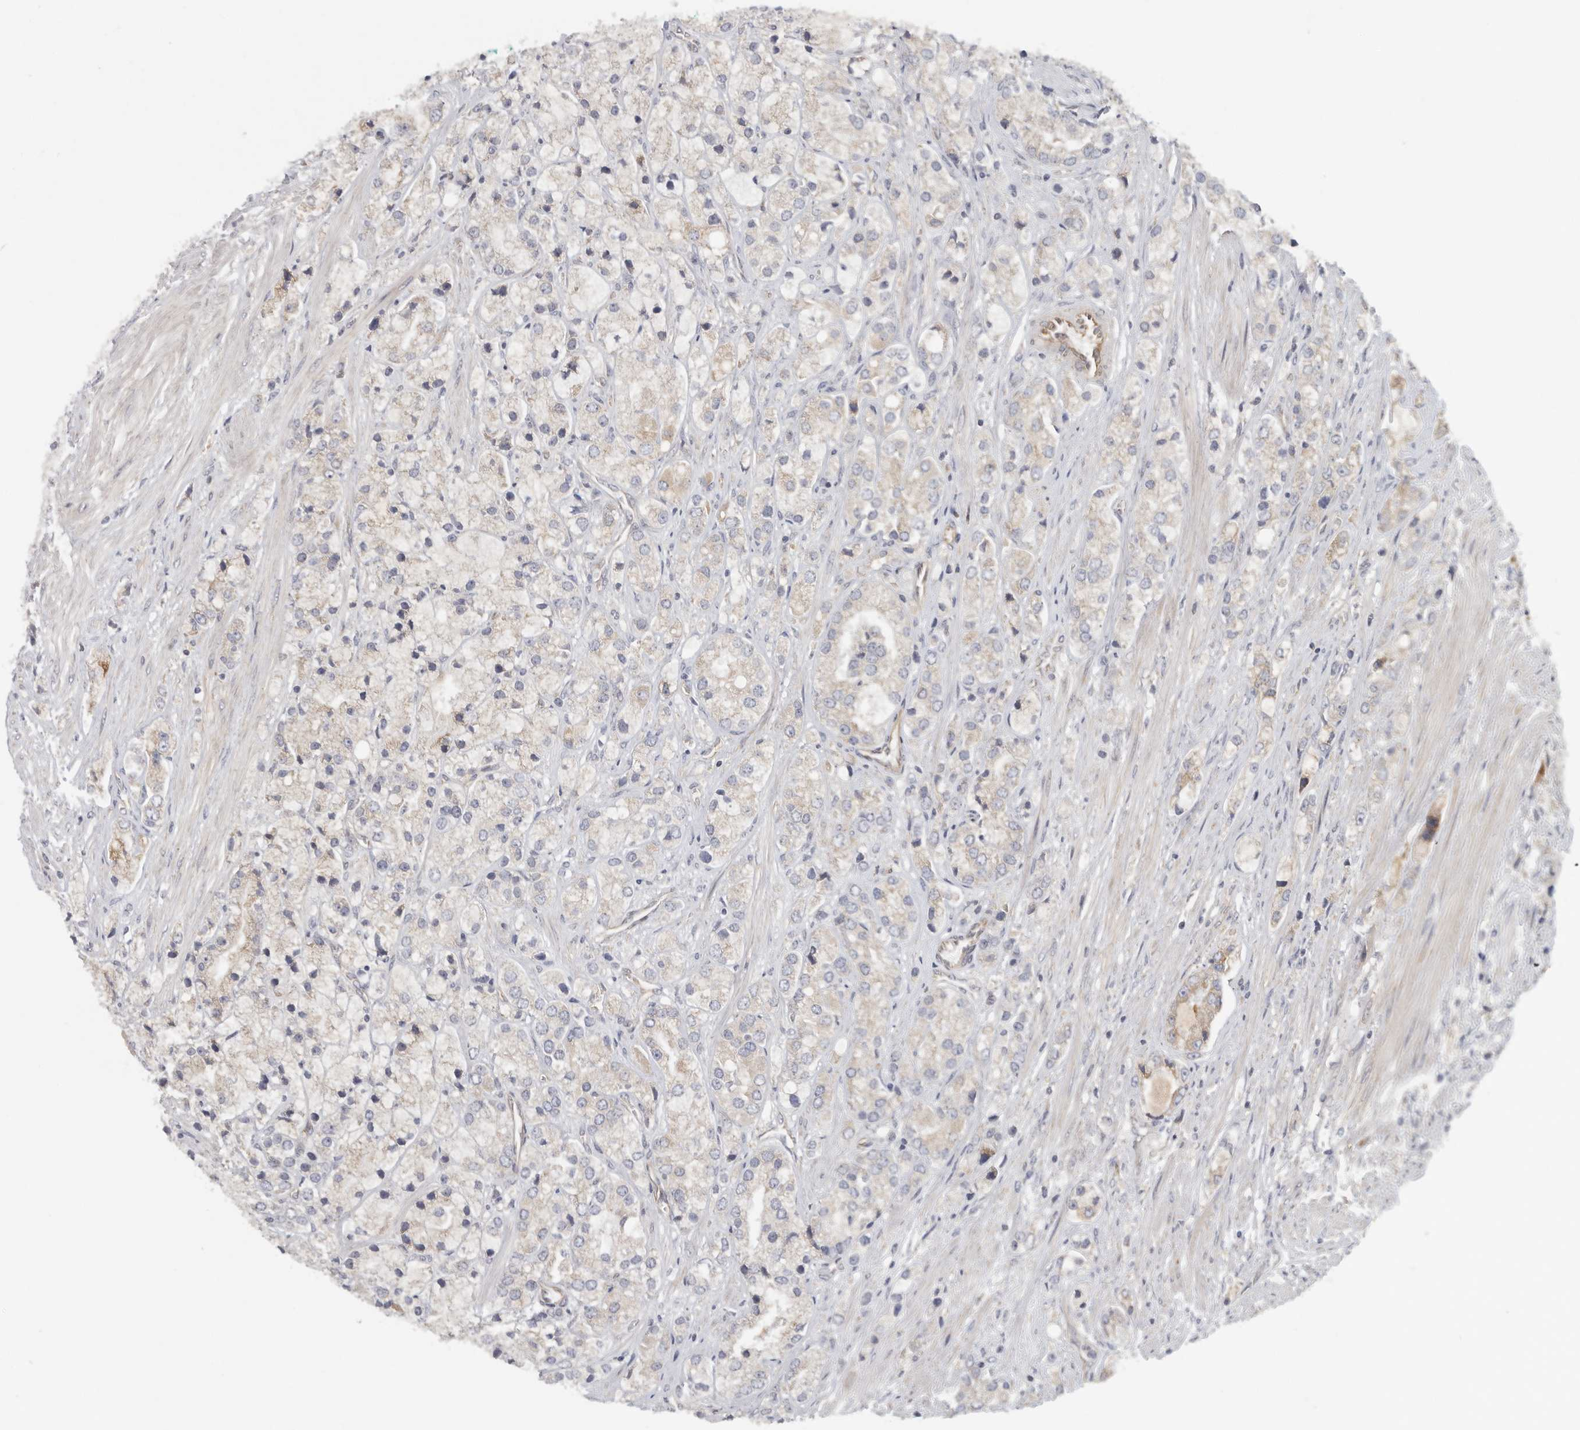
{"staining": {"intensity": "weak", "quantity": "25%-75%", "location": "cytoplasmic/membranous"}, "tissue": "prostate cancer", "cell_type": "Tumor cells", "image_type": "cancer", "snomed": [{"axis": "morphology", "description": "Adenocarcinoma, High grade"}, {"axis": "topography", "description": "Prostate"}], "caption": "The micrograph displays a brown stain indicating the presence of a protein in the cytoplasmic/membranous of tumor cells in high-grade adenocarcinoma (prostate).", "gene": "BCAP29", "patient": {"sex": "male", "age": 50}}